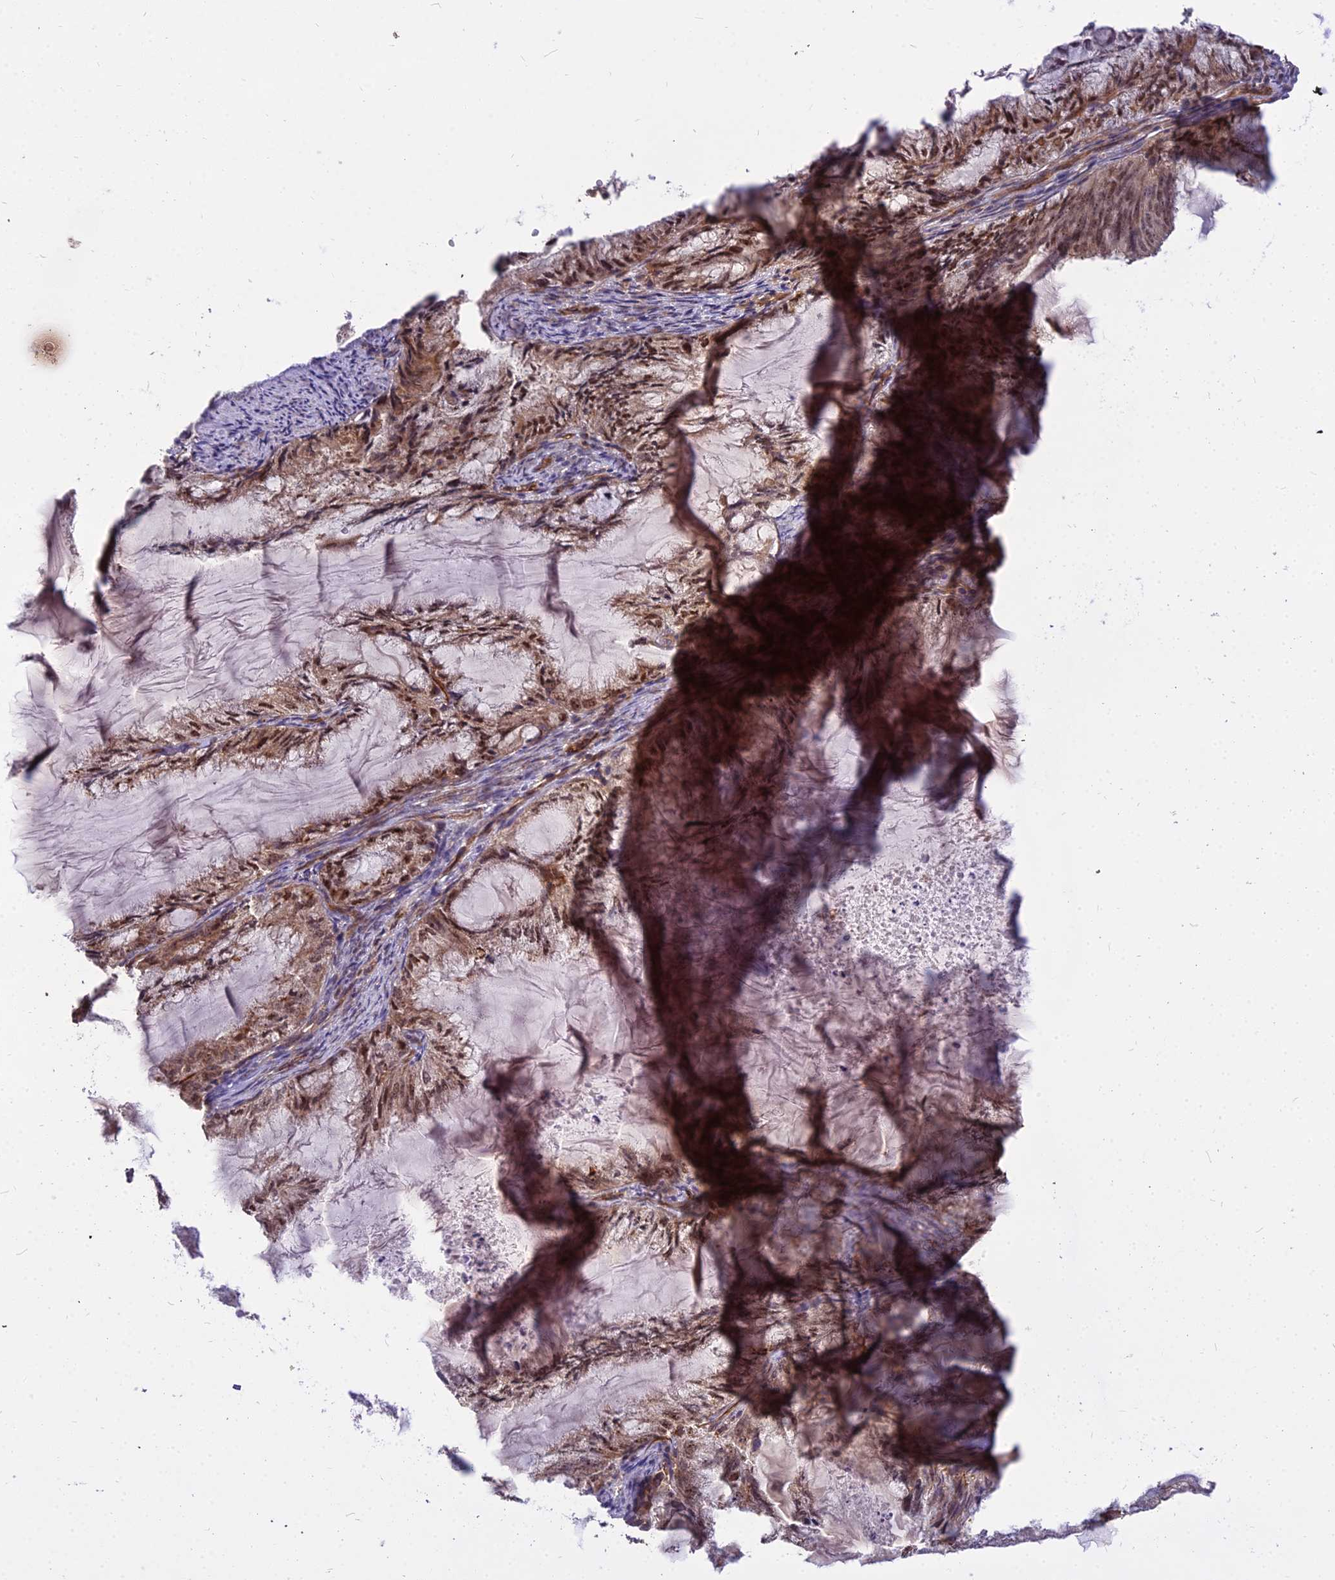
{"staining": {"intensity": "moderate", "quantity": ">75%", "location": "cytoplasmic/membranous,nuclear"}, "tissue": "endometrial cancer", "cell_type": "Tumor cells", "image_type": "cancer", "snomed": [{"axis": "morphology", "description": "Adenocarcinoma, NOS"}, {"axis": "topography", "description": "Endometrium"}], "caption": "This histopathology image displays adenocarcinoma (endometrial) stained with immunohistochemistry to label a protein in brown. The cytoplasmic/membranous and nuclear of tumor cells show moderate positivity for the protein. Nuclei are counter-stained blue.", "gene": "TCEA3", "patient": {"sex": "female", "age": 86}}